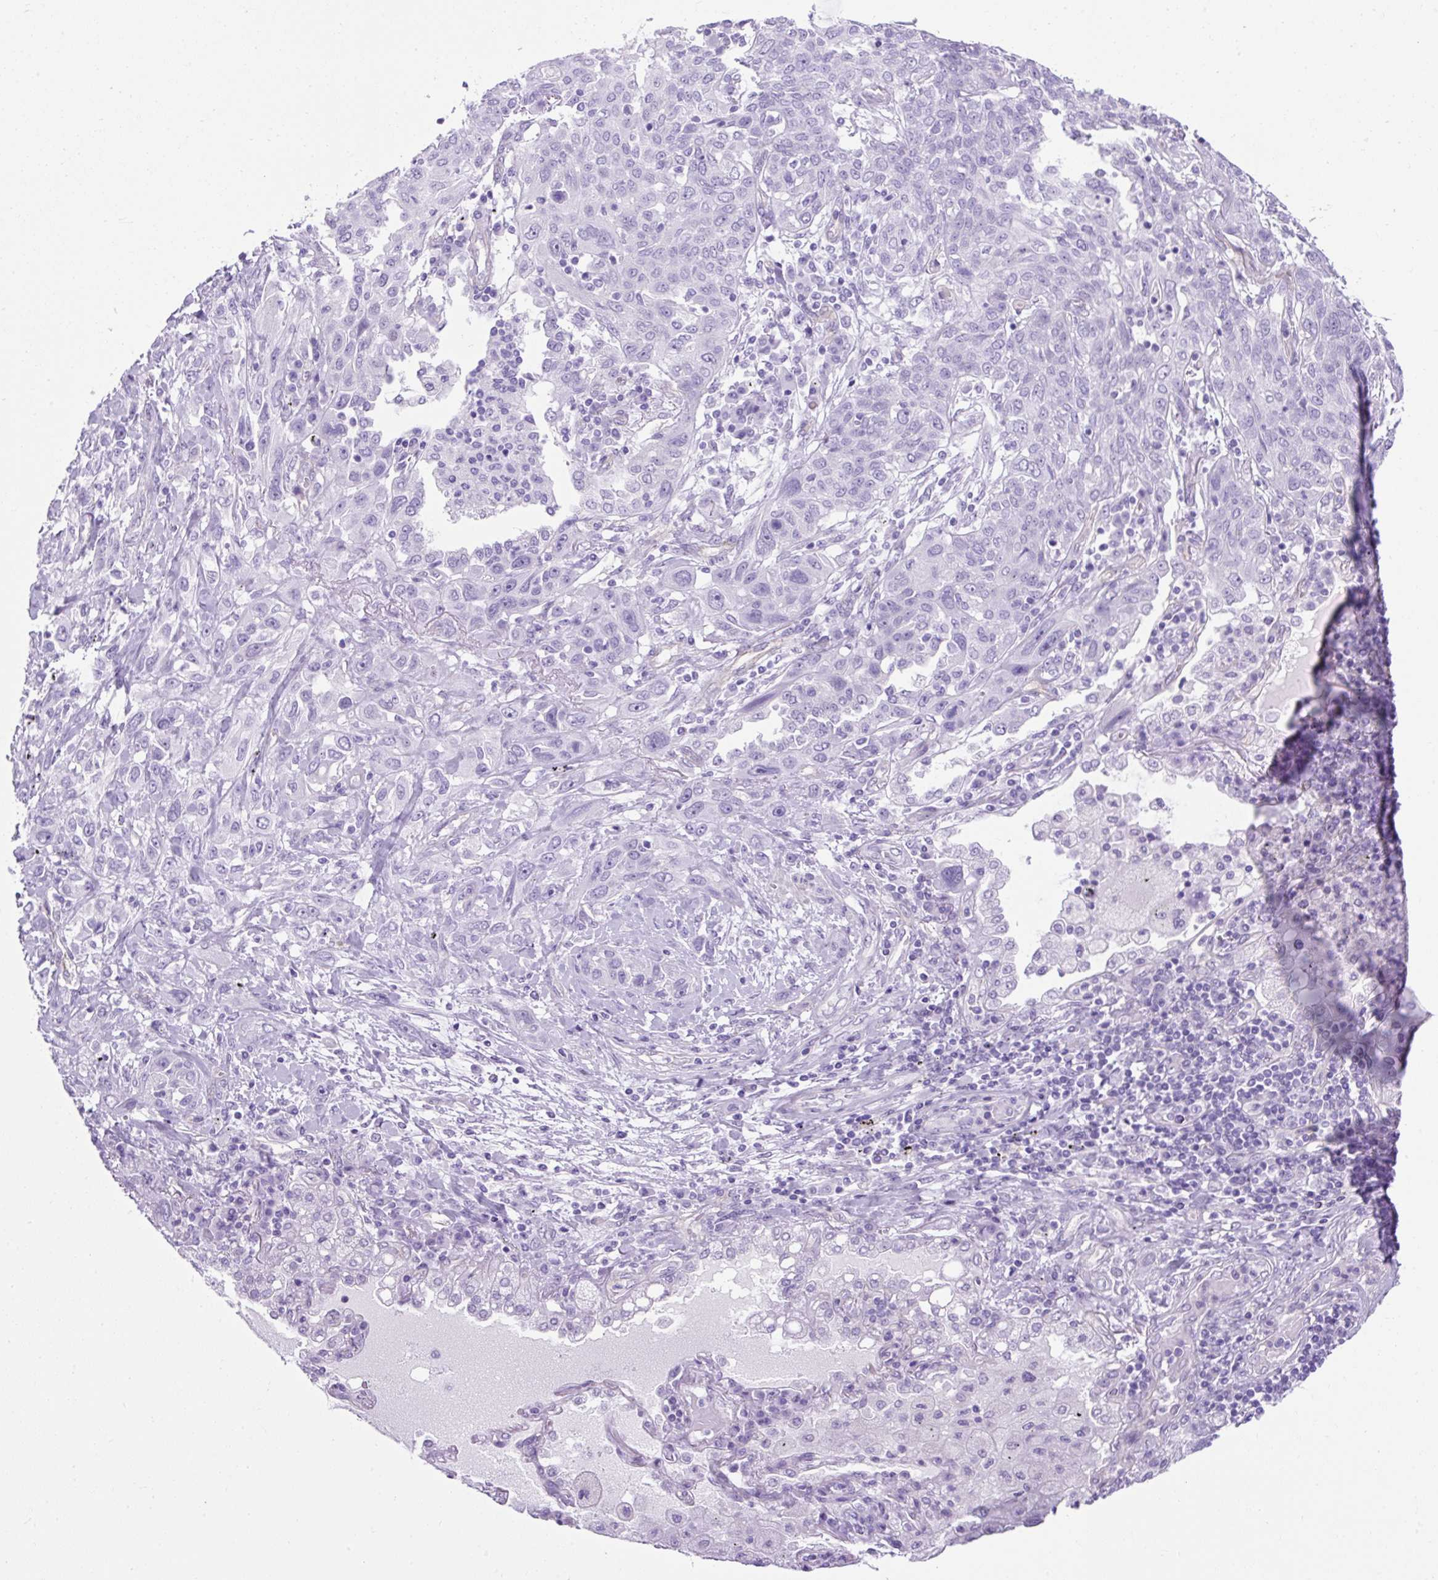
{"staining": {"intensity": "negative", "quantity": "none", "location": "none"}, "tissue": "lung cancer", "cell_type": "Tumor cells", "image_type": "cancer", "snomed": [{"axis": "morphology", "description": "Squamous cell carcinoma, NOS"}, {"axis": "topography", "description": "Lung"}], "caption": "This is a image of immunohistochemistry staining of lung squamous cell carcinoma, which shows no positivity in tumor cells.", "gene": "KRT12", "patient": {"sex": "female", "age": 70}}